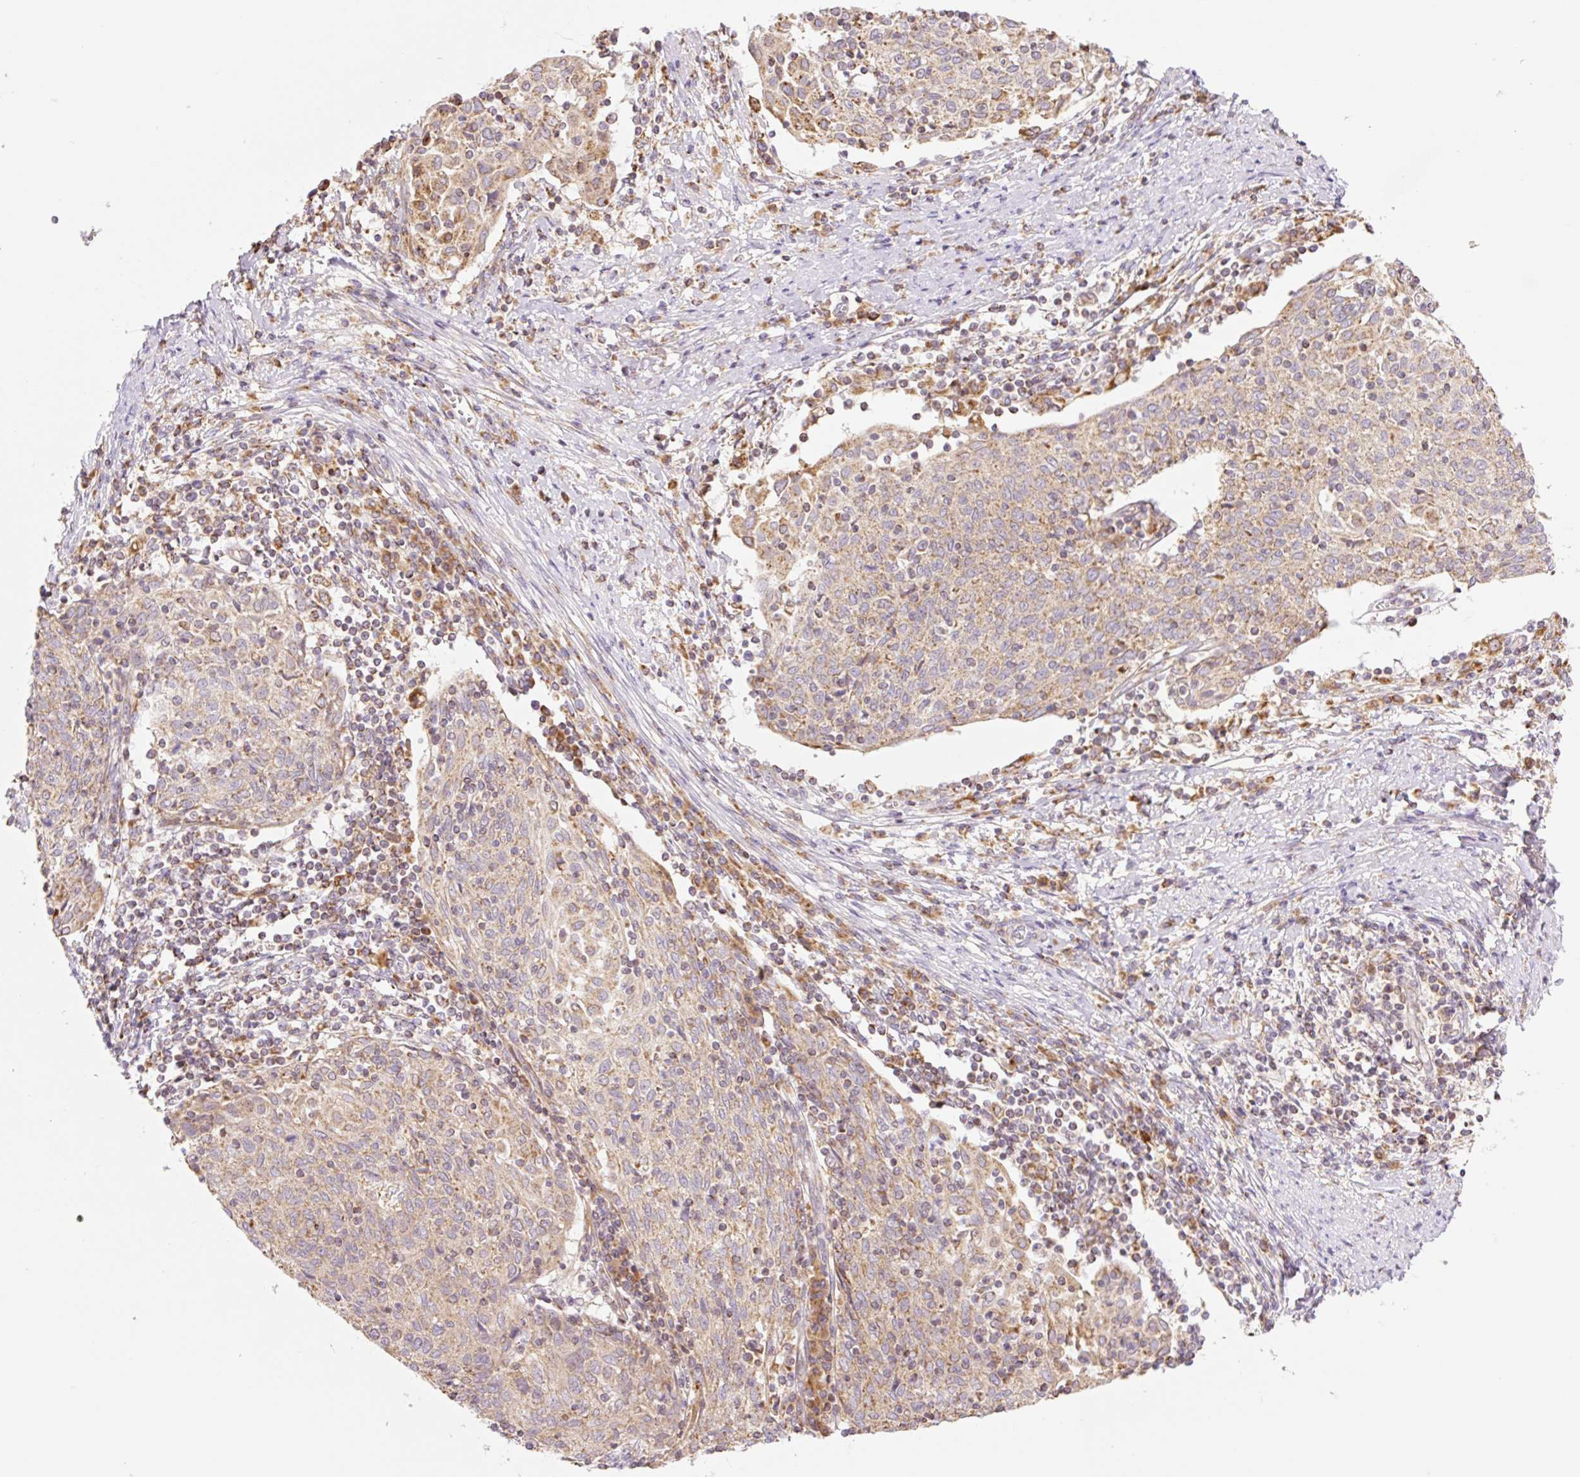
{"staining": {"intensity": "weak", "quantity": ">75%", "location": "cytoplasmic/membranous"}, "tissue": "cervical cancer", "cell_type": "Tumor cells", "image_type": "cancer", "snomed": [{"axis": "morphology", "description": "Squamous cell carcinoma, NOS"}, {"axis": "topography", "description": "Cervix"}], "caption": "Brown immunohistochemical staining in human squamous cell carcinoma (cervical) demonstrates weak cytoplasmic/membranous expression in about >75% of tumor cells. The protein is stained brown, and the nuclei are stained in blue (DAB (3,3'-diaminobenzidine) IHC with brightfield microscopy, high magnification).", "gene": "GOSR2", "patient": {"sex": "female", "age": 52}}